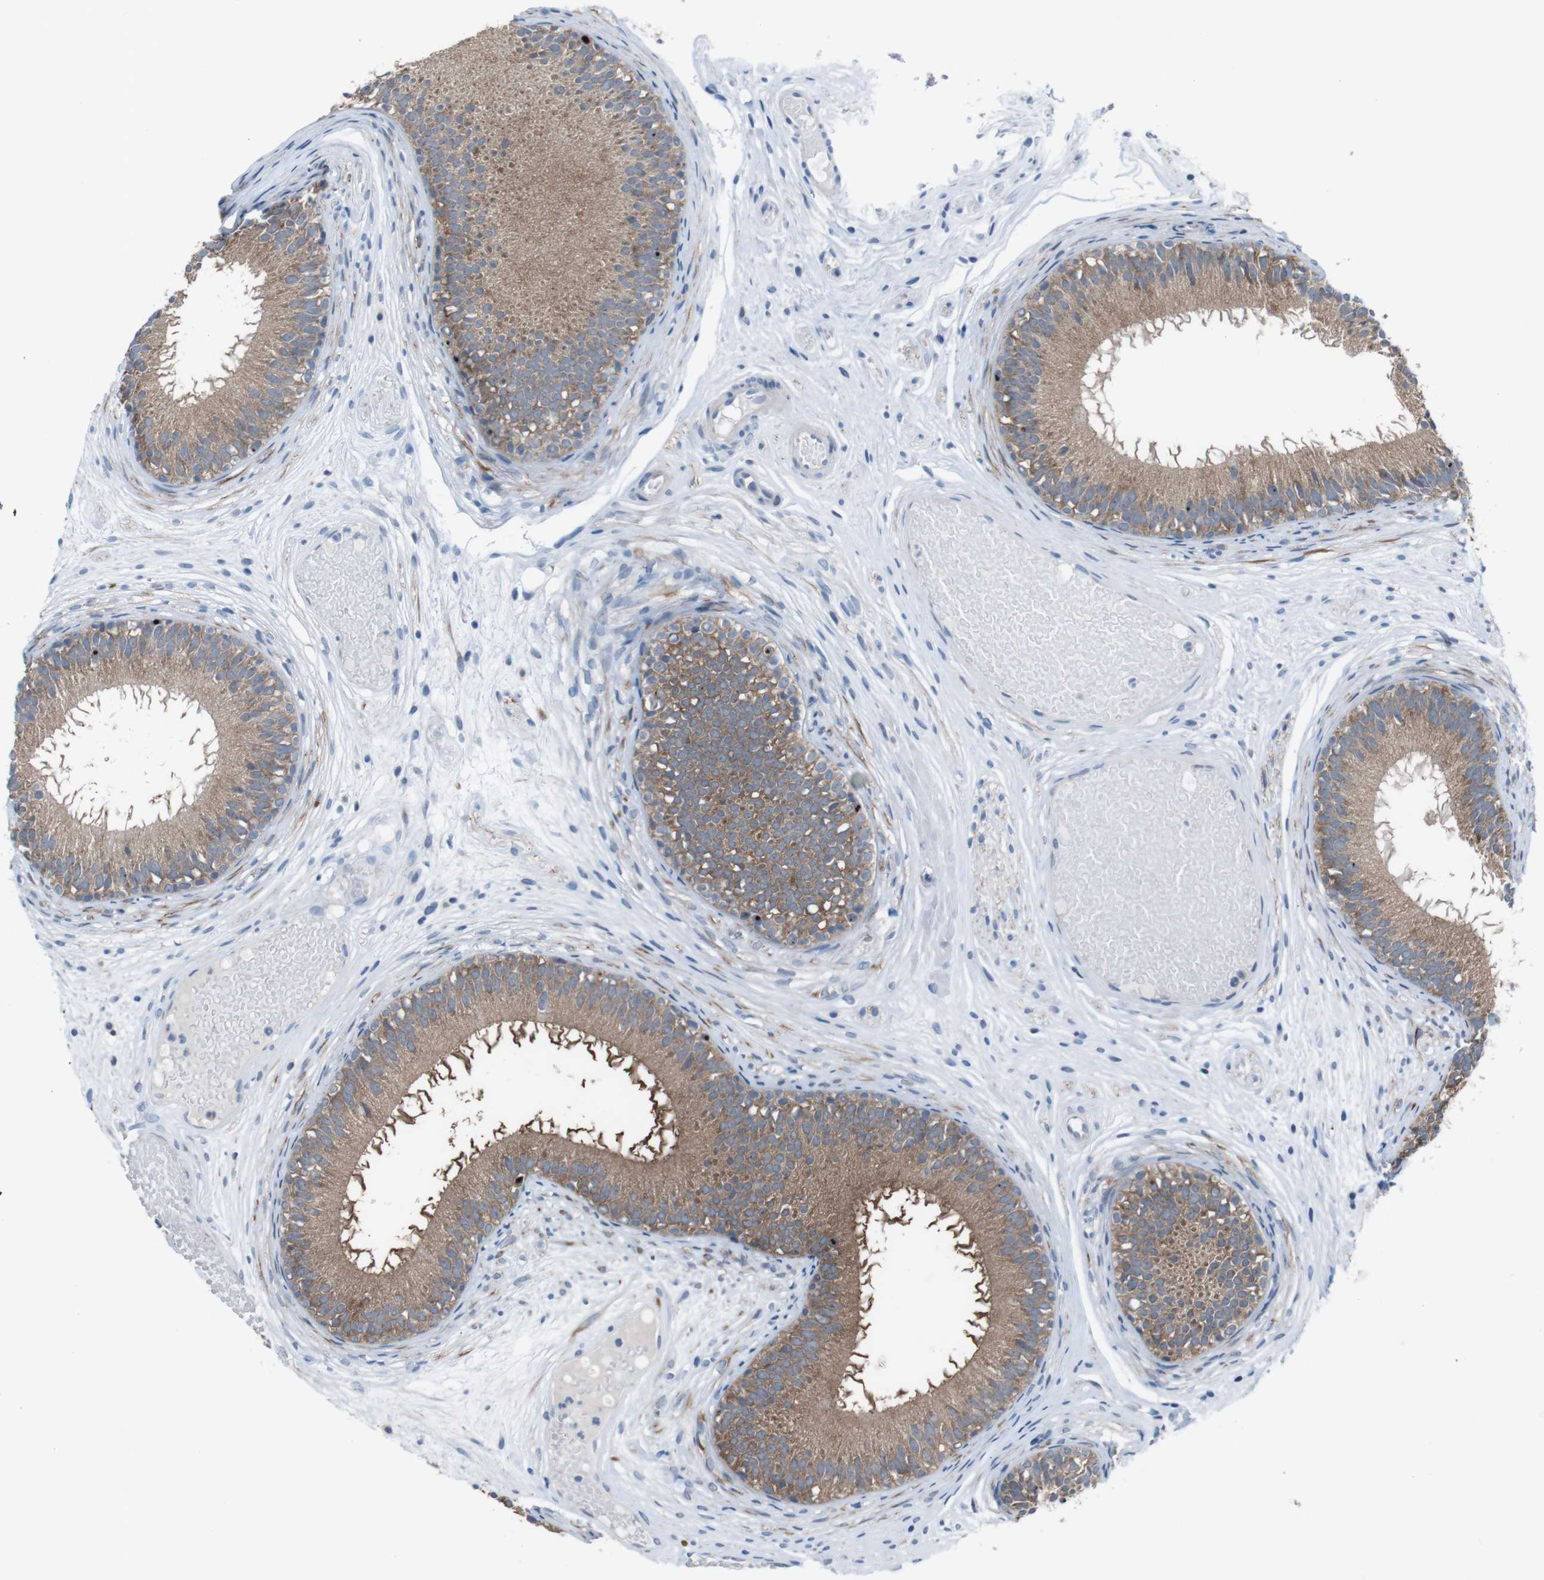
{"staining": {"intensity": "moderate", "quantity": ">75%", "location": "cytoplasmic/membranous"}, "tissue": "epididymis", "cell_type": "Glandular cells", "image_type": "normal", "snomed": [{"axis": "morphology", "description": "Normal tissue, NOS"}, {"axis": "morphology", "description": "Atrophy, NOS"}, {"axis": "topography", "description": "Testis"}, {"axis": "topography", "description": "Epididymis"}], "caption": "Immunohistochemical staining of benign human epididymis demonstrates medium levels of moderate cytoplasmic/membranous staining in approximately >75% of glandular cells. Using DAB (3,3'-diaminobenzidine) (brown) and hematoxylin (blue) stains, captured at high magnification using brightfield microscopy.", "gene": "CDH22", "patient": {"sex": "male", "age": 18}}